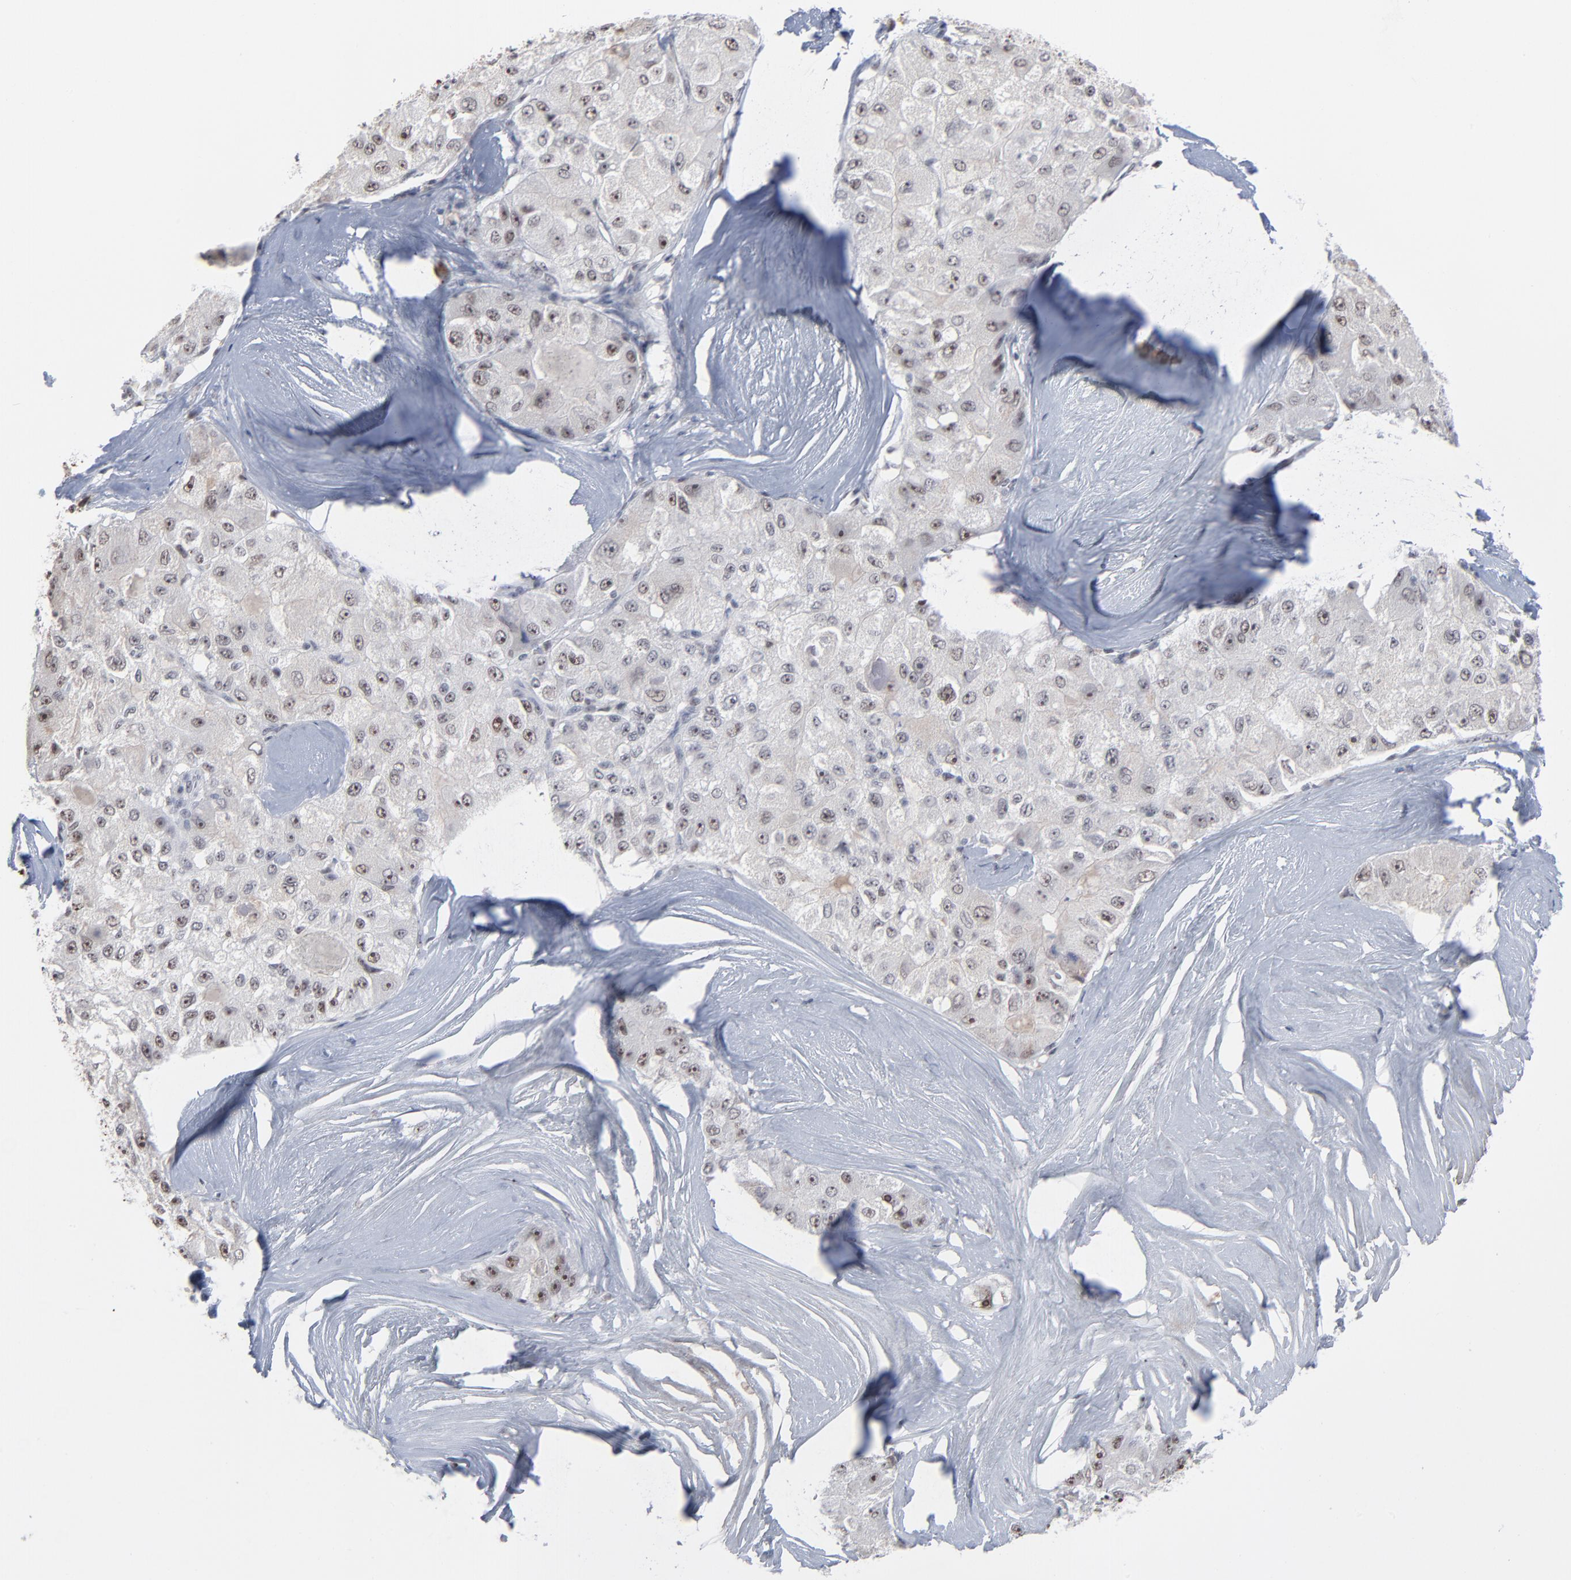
{"staining": {"intensity": "weak", "quantity": "<25%", "location": "nuclear"}, "tissue": "liver cancer", "cell_type": "Tumor cells", "image_type": "cancer", "snomed": [{"axis": "morphology", "description": "Carcinoma, Hepatocellular, NOS"}, {"axis": "topography", "description": "Liver"}], "caption": "Tumor cells are negative for brown protein staining in liver cancer.", "gene": "MPHOSPH6", "patient": {"sex": "male", "age": 80}}